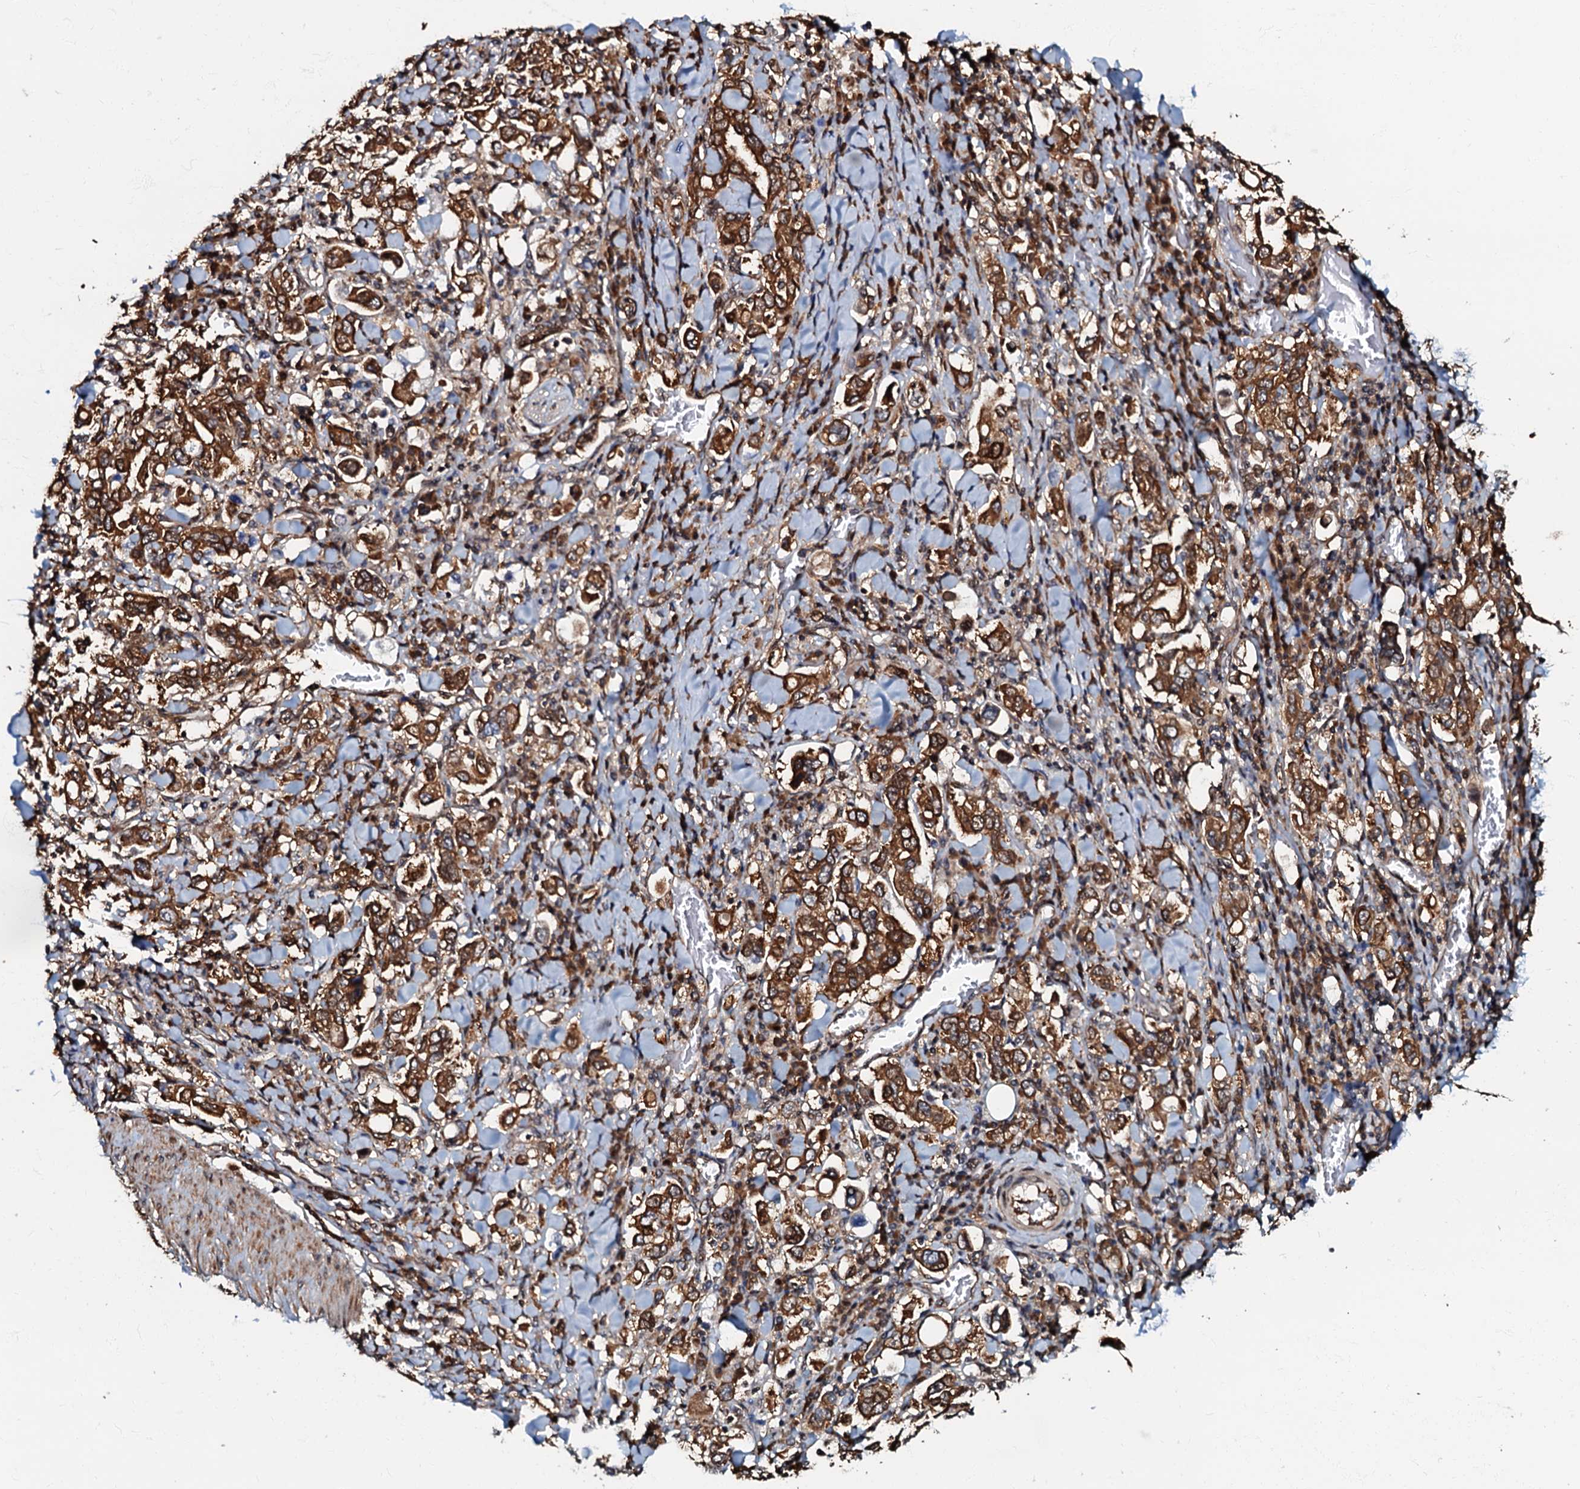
{"staining": {"intensity": "strong", "quantity": ">75%", "location": "cytoplasmic/membranous"}, "tissue": "stomach cancer", "cell_type": "Tumor cells", "image_type": "cancer", "snomed": [{"axis": "morphology", "description": "Adenocarcinoma, NOS"}, {"axis": "topography", "description": "Stomach, upper"}], "caption": "A high amount of strong cytoplasmic/membranous positivity is identified in approximately >75% of tumor cells in stomach adenocarcinoma tissue. (DAB (3,3'-diaminobenzidine) IHC, brown staining for protein, blue staining for nuclei).", "gene": "OSBP", "patient": {"sex": "male", "age": 62}}